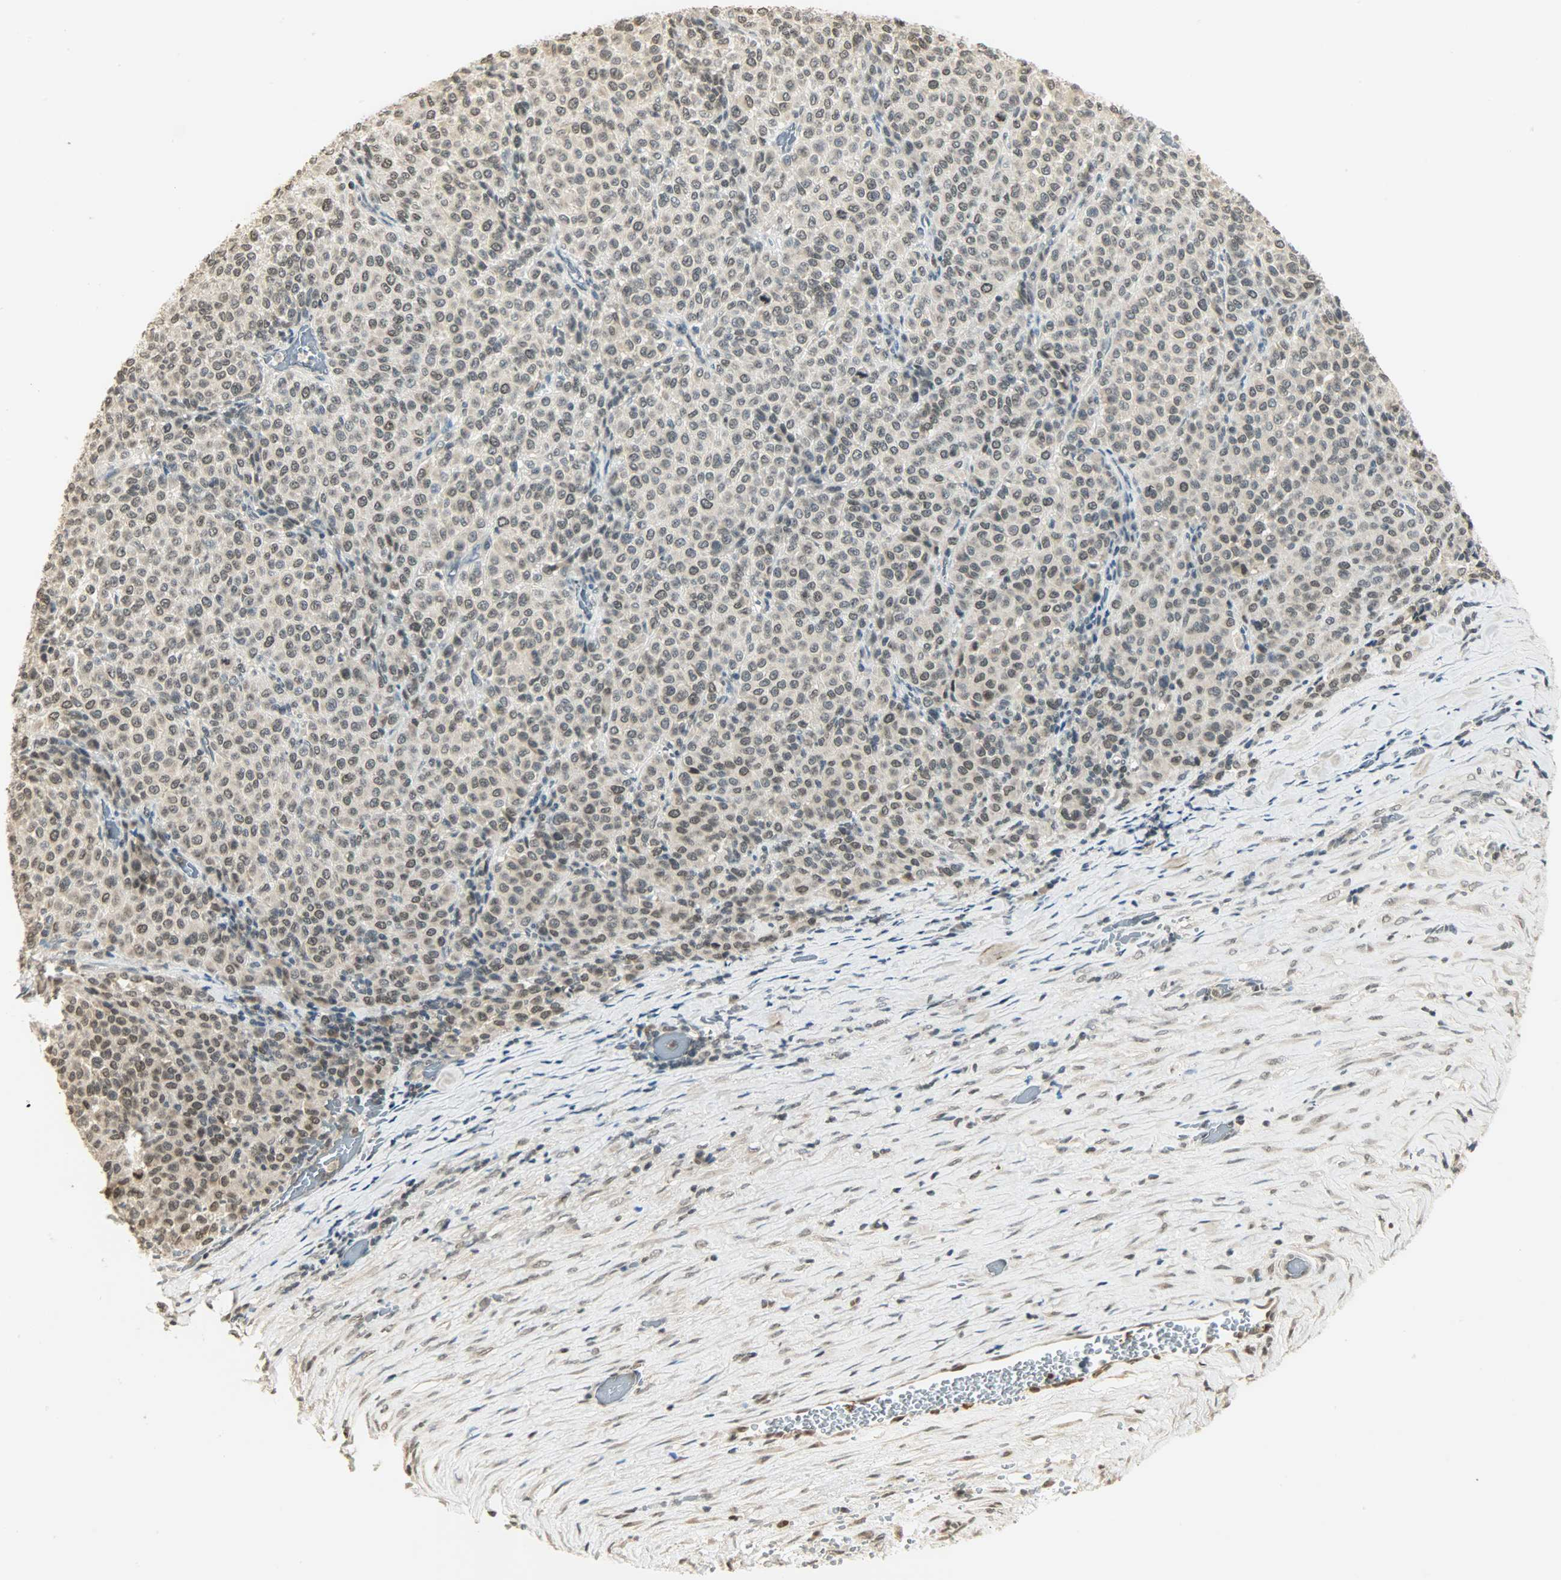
{"staining": {"intensity": "weak", "quantity": "<25%", "location": "nuclear"}, "tissue": "melanoma", "cell_type": "Tumor cells", "image_type": "cancer", "snomed": [{"axis": "morphology", "description": "Malignant melanoma, Metastatic site"}, {"axis": "topography", "description": "Pancreas"}], "caption": "Immunohistochemistry micrograph of human melanoma stained for a protein (brown), which displays no staining in tumor cells.", "gene": "SMARCA5", "patient": {"sex": "female", "age": 30}}